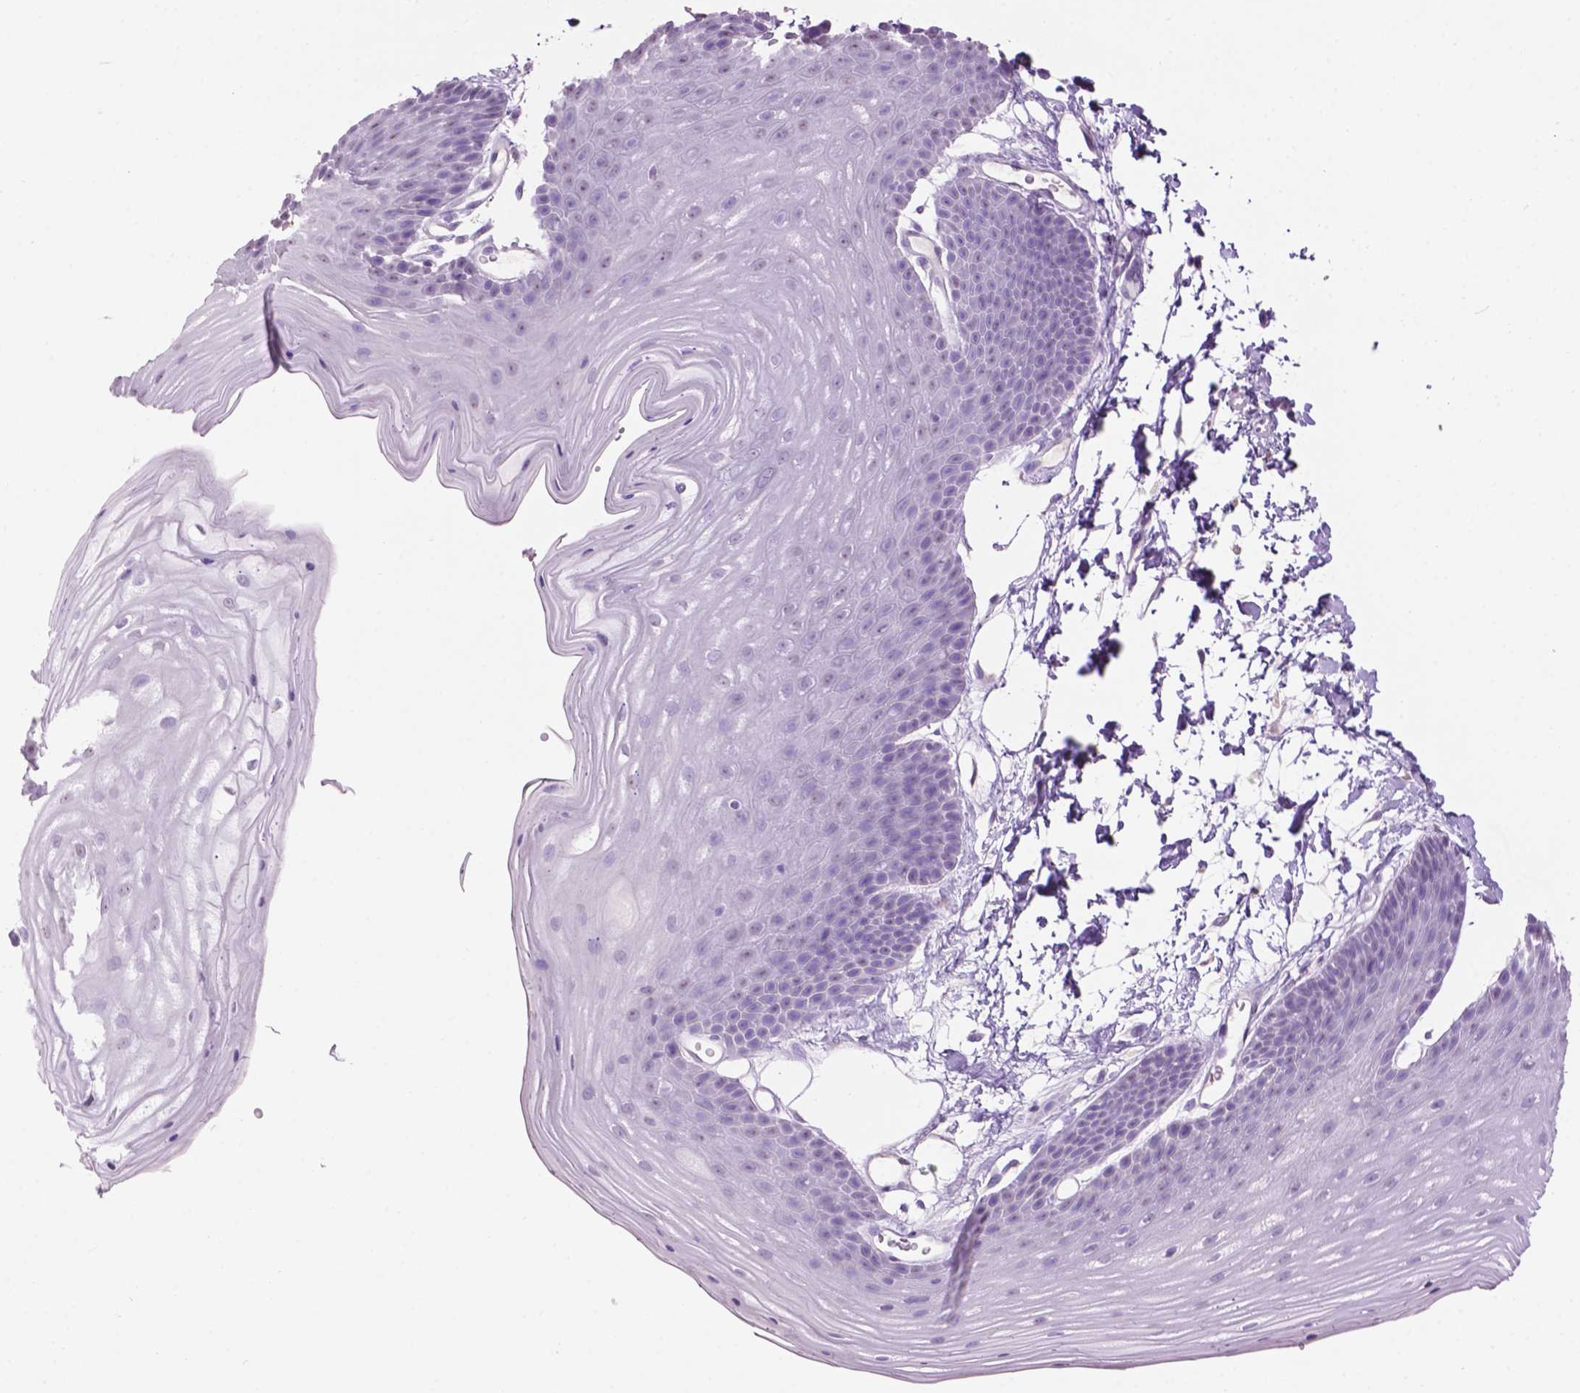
{"staining": {"intensity": "negative", "quantity": "none", "location": "none"}, "tissue": "skin", "cell_type": "Epidermal cells", "image_type": "normal", "snomed": [{"axis": "morphology", "description": "Normal tissue, NOS"}, {"axis": "topography", "description": "Anal"}], "caption": "High magnification brightfield microscopy of benign skin stained with DAB (brown) and counterstained with hematoxylin (blue): epidermal cells show no significant expression.", "gene": "CRYBA4", "patient": {"sex": "male", "age": 53}}